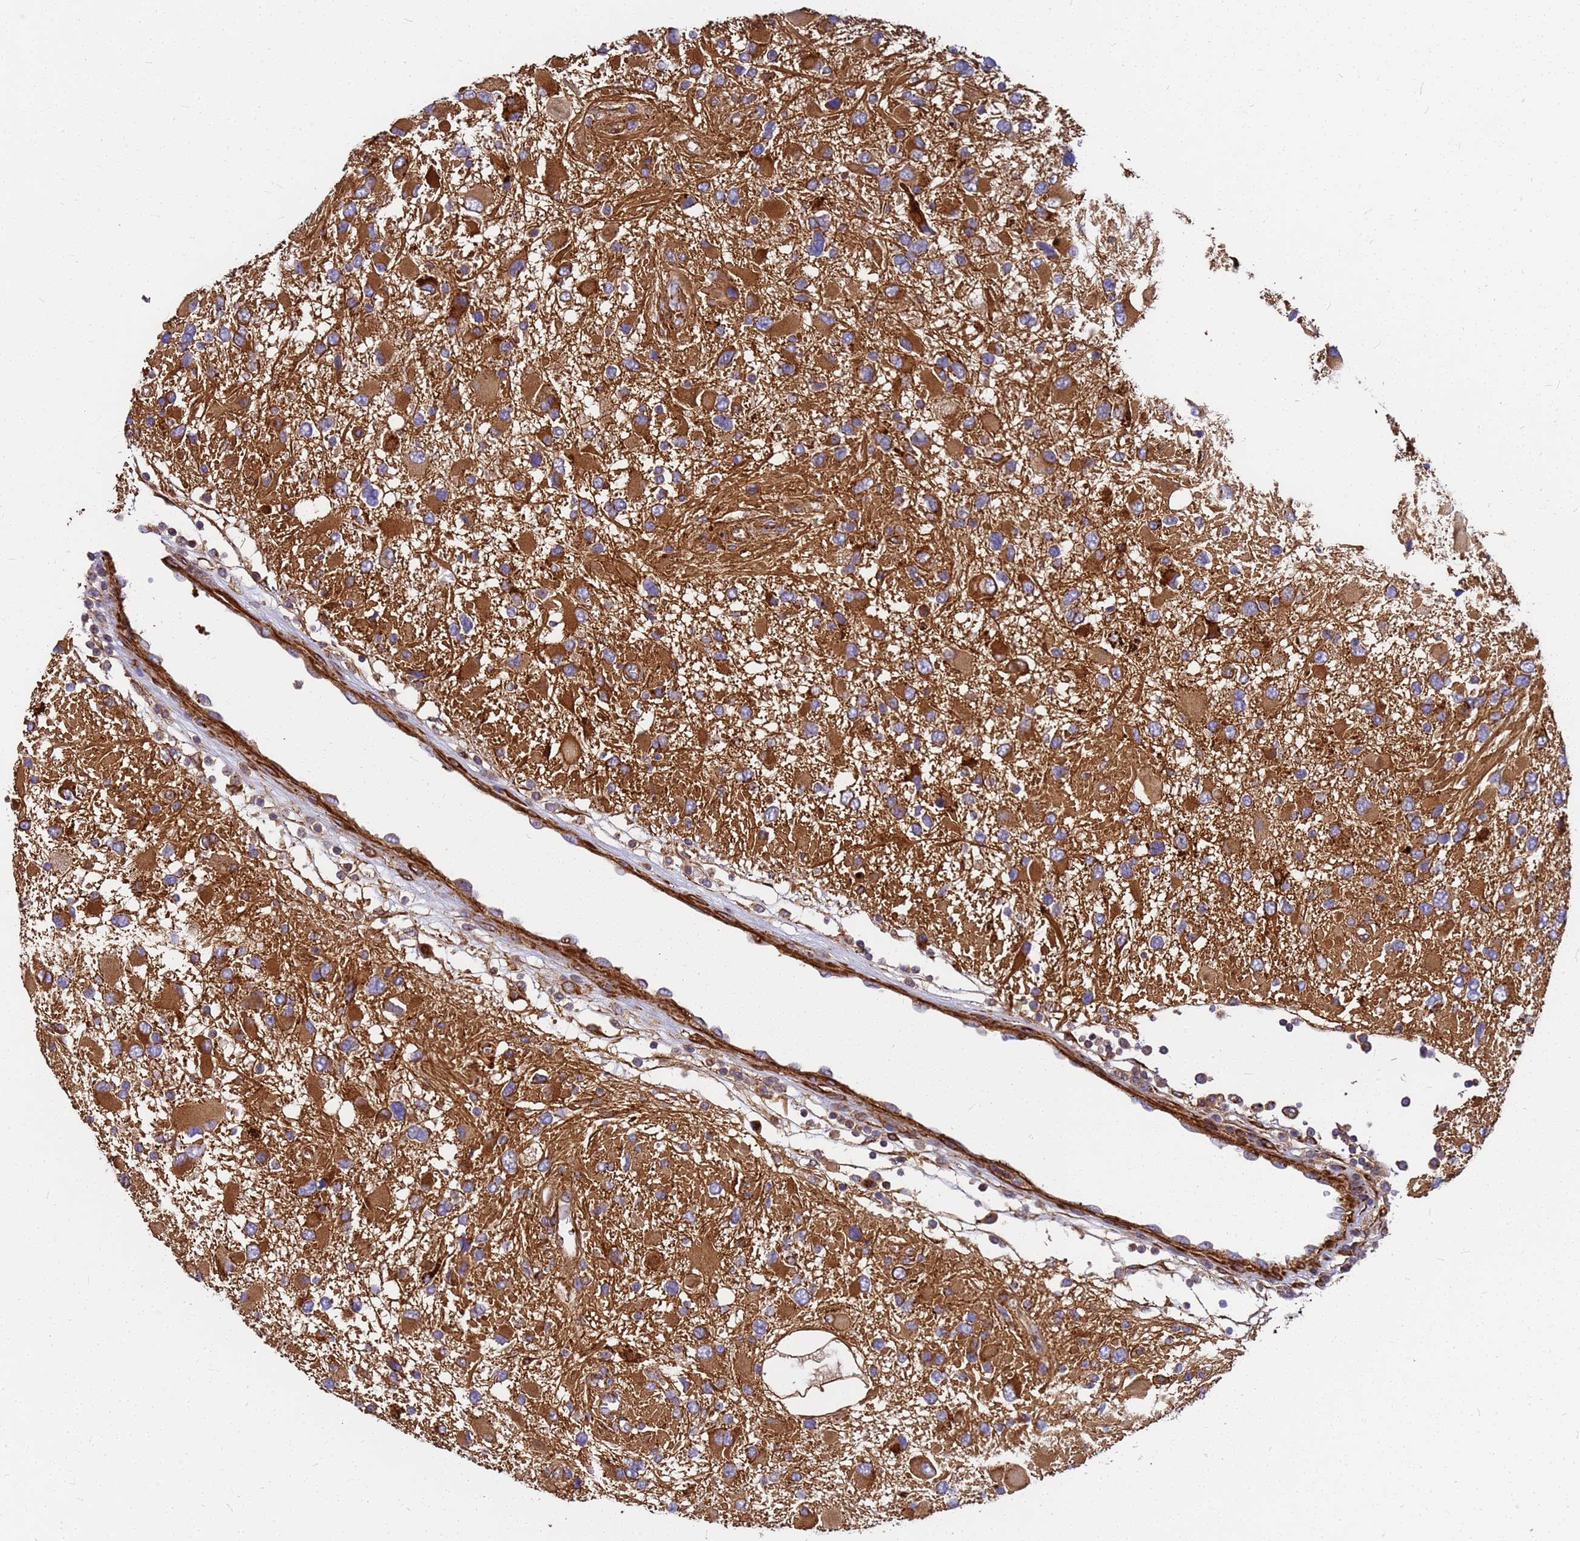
{"staining": {"intensity": "moderate", "quantity": ">75%", "location": "cytoplasmic/membranous"}, "tissue": "glioma", "cell_type": "Tumor cells", "image_type": "cancer", "snomed": [{"axis": "morphology", "description": "Glioma, malignant, High grade"}, {"axis": "topography", "description": "Brain"}], "caption": "IHC (DAB (3,3'-diaminobenzidine)) staining of malignant high-grade glioma exhibits moderate cytoplasmic/membranous protein staining in approximately >75% of tumor cells.", "gene": "C2CD5", "patient": {"sex": "male", "age": 53}}